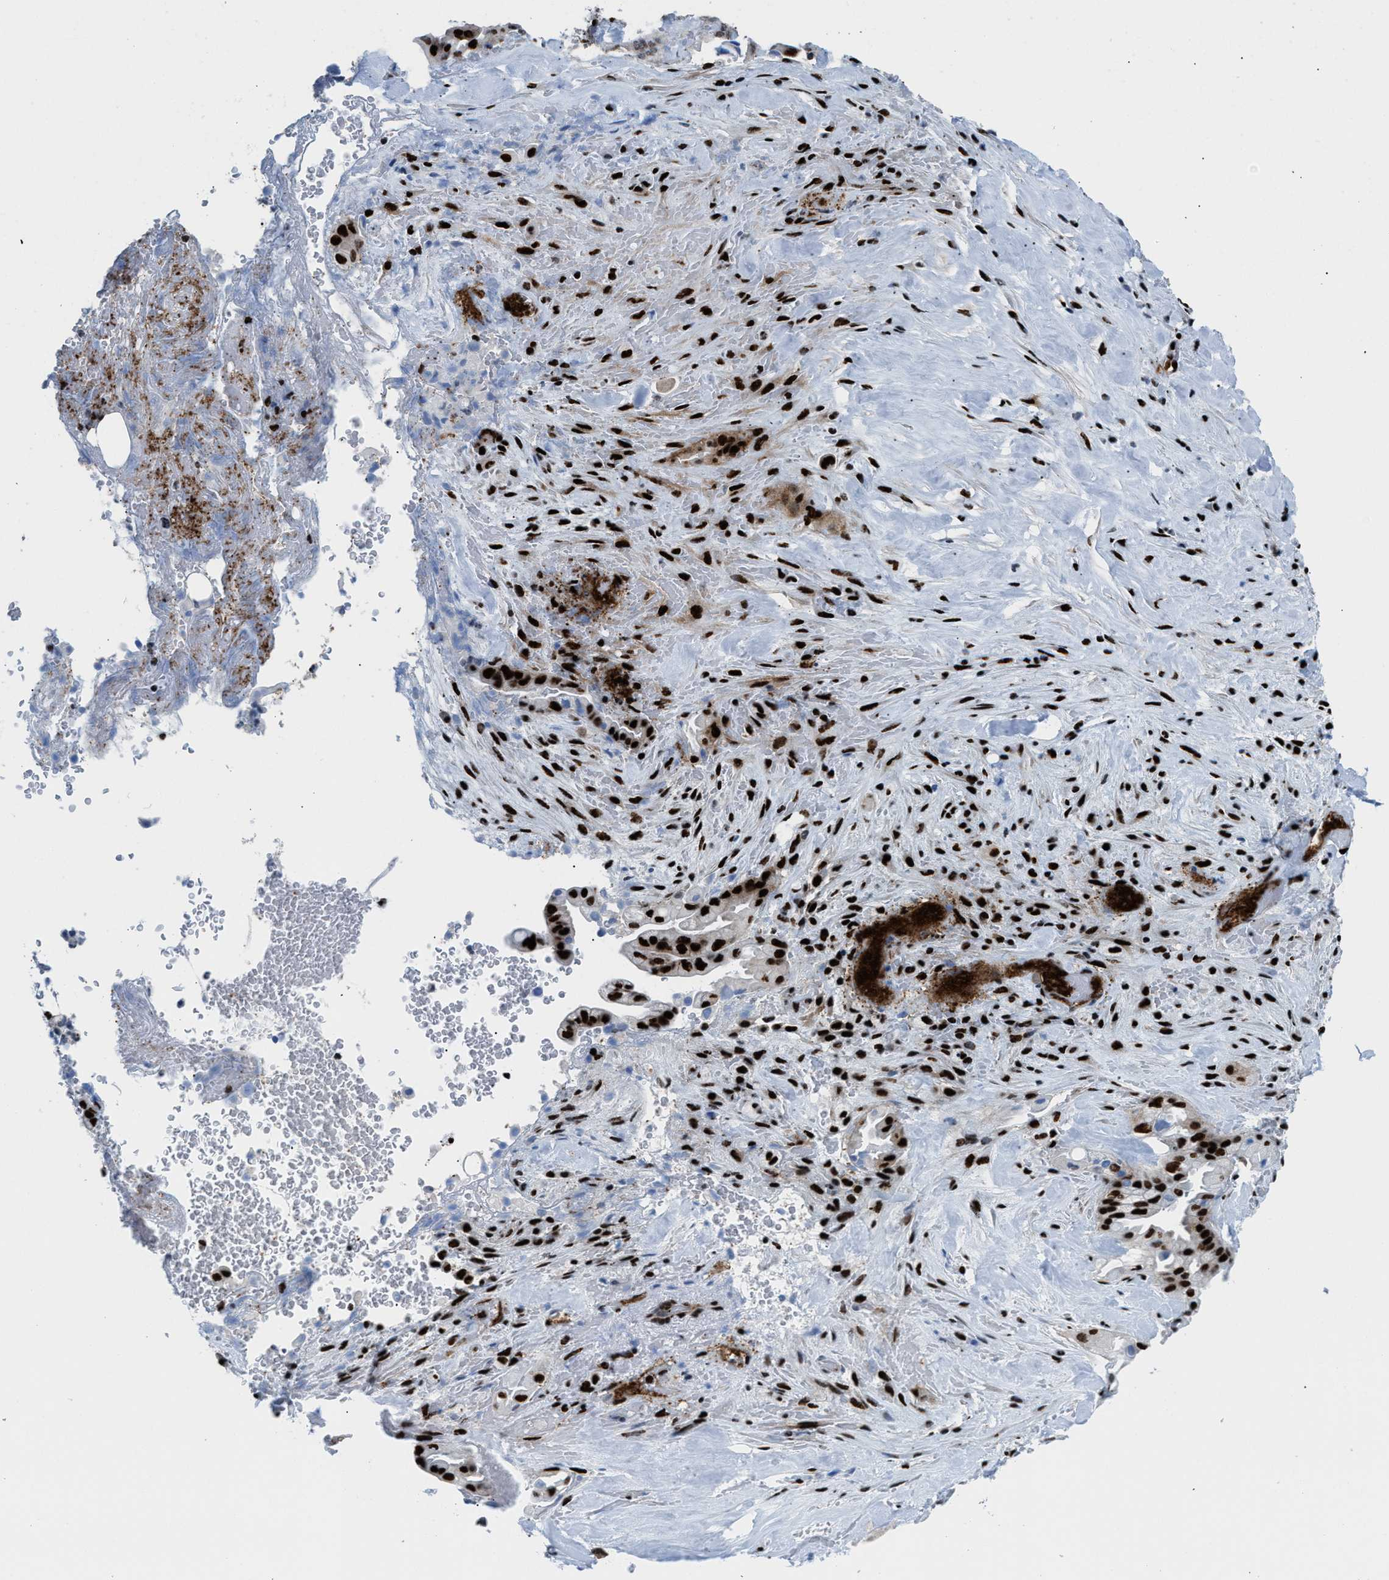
{"staining": {"intensity": "strong", "quantity": ">75%", "location": "nuclear"}, "tissue": "liver cancer", "cell_type": "Tumor cells", "image_type": "cancer", "snomed": [{"axis": "morphology", "description": "Cholangiocarcinoma"}, {"axis": "topography", "description": "Liver"}], "caption": "IHC photomicrograph of neoplastic tissue: human cholangiocarcinoma (liver) stained using immunohistochemistry exhibits high levels of strong protein expression localized specifically in the nuclear of tumor cells, appearing as a nuclear brown color.", "gene": "NONO", "patient": {"sex": "female", "age": 68}}